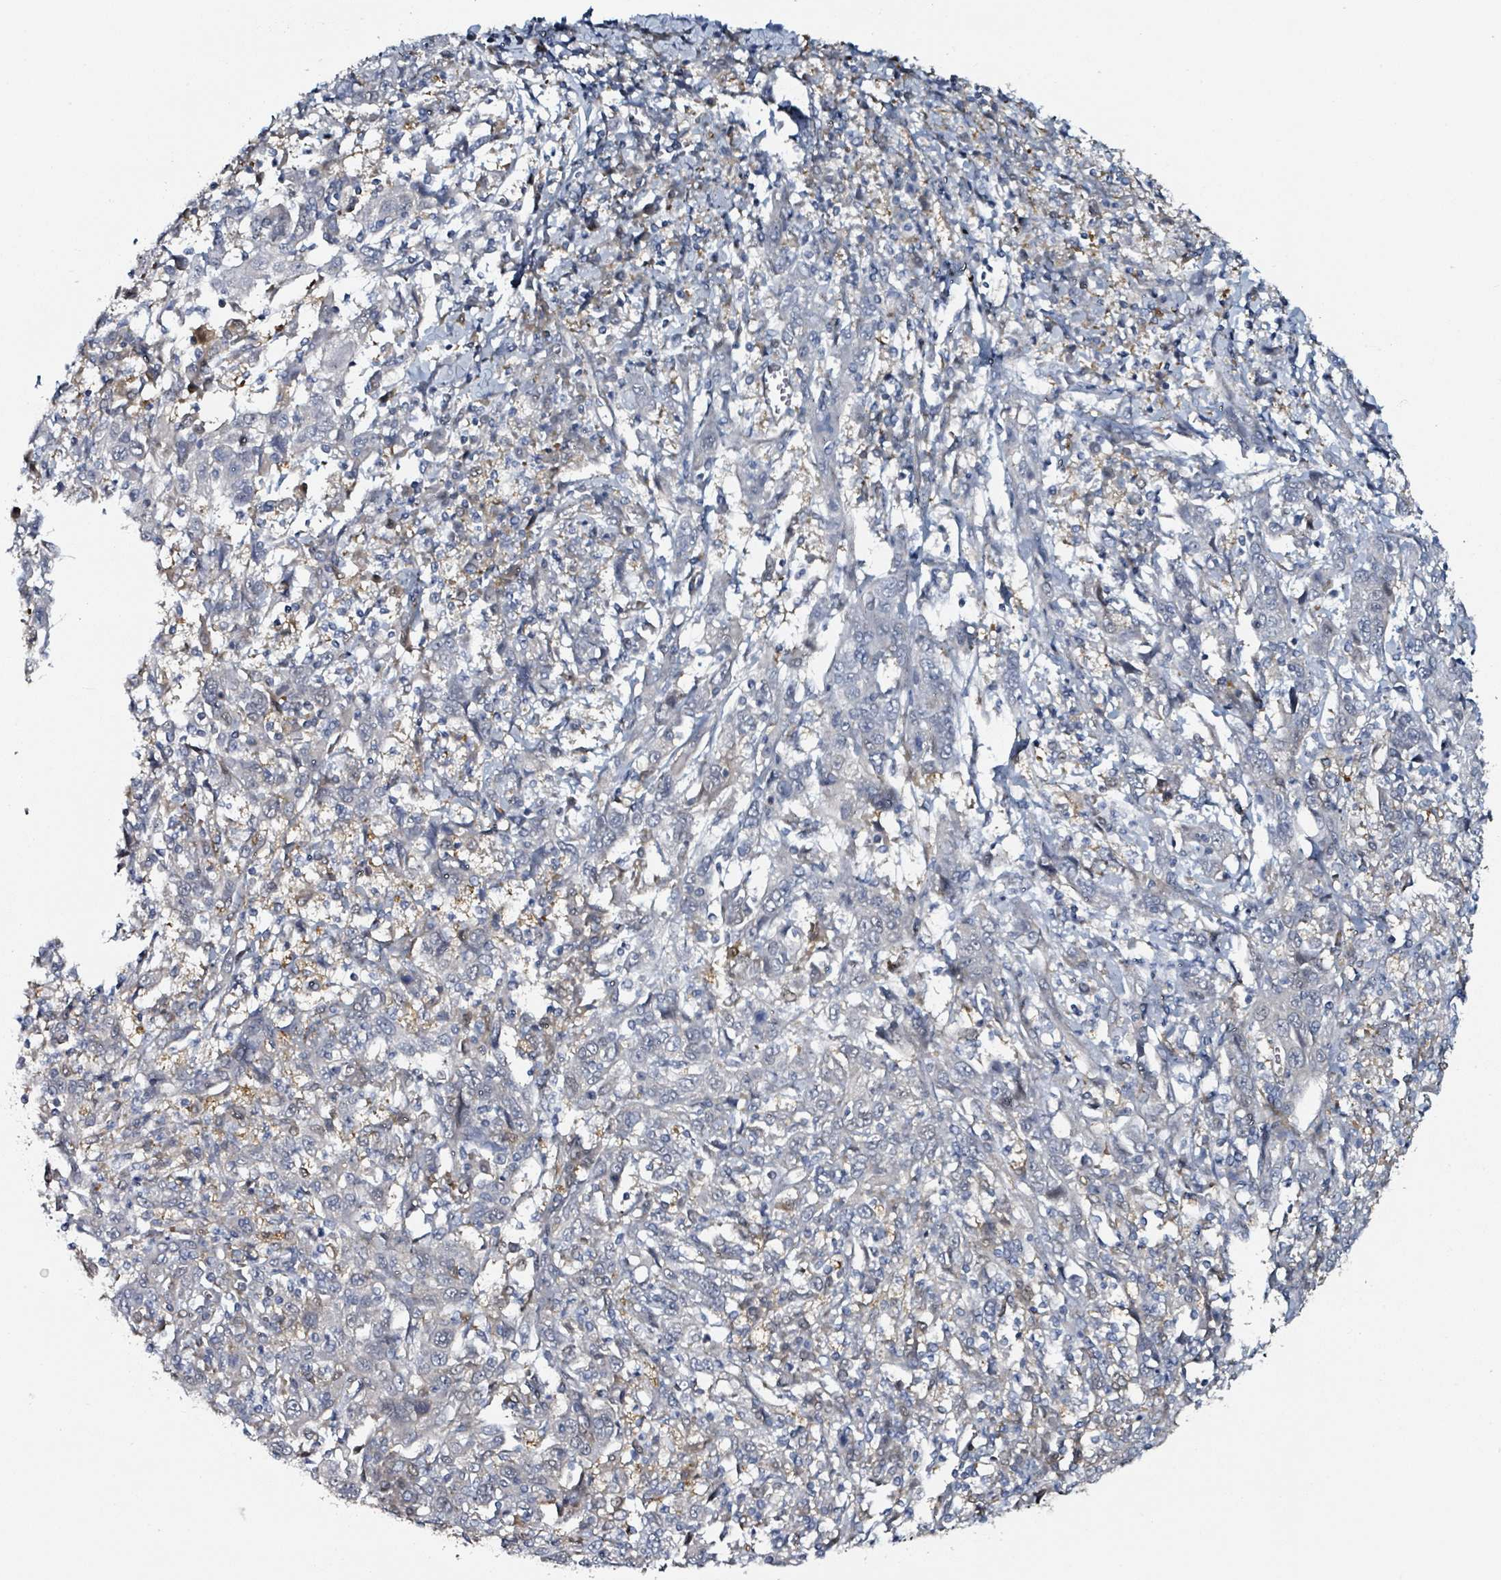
{"staining": {"intensity": "weak", "quantity": "<25%", "location": "cytoplasmic/membranous,nuclear"}, "tissue": "cervical cancer", "cell_type": "Tumor cells", "image_type": "cancer", "snomed": [{"axis": "morphology", "description": "Squamous cell carcinoma, NOS"}, {"axis": "topography", "description": "Cervix"}], "caption": "DAB immunohistochemical staining of human cervical cancer (squamous cell carcinoma) exhibits no significant positivity in tumor cells. The staining was performed using DAB to visualize the protein expression in brown, while the nuclei were stained in blue with hematoxylin (Magnification: 20x).", "gene": "B3GAT3", "patient": {"sex": "female", "age": 46}}